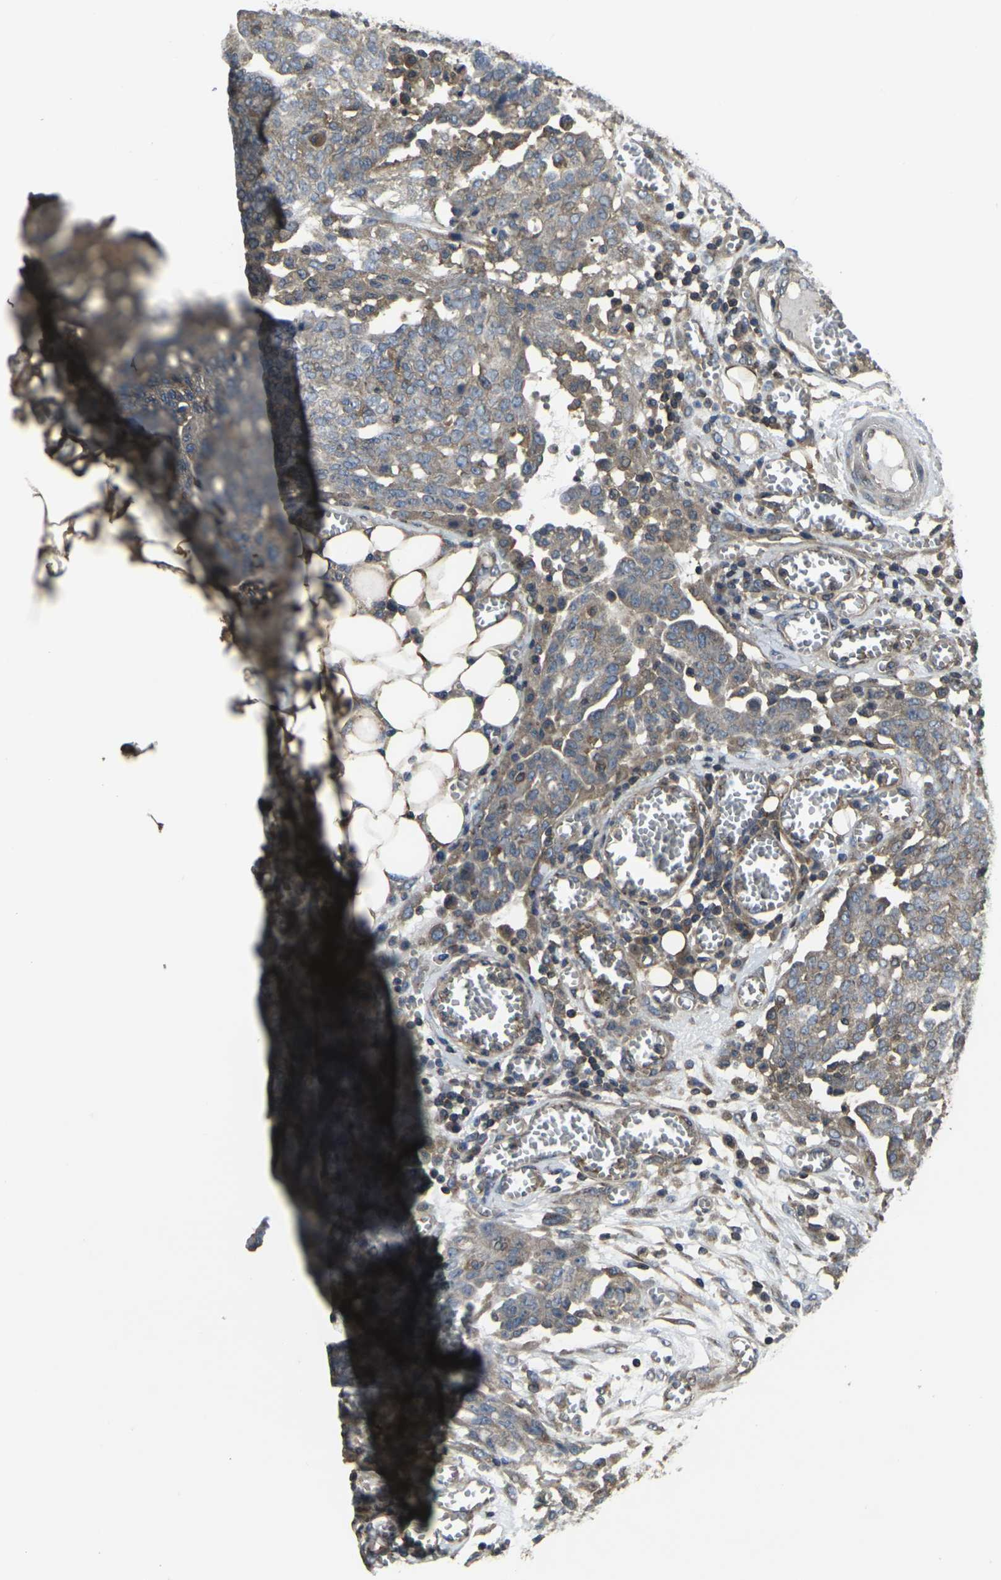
{"staining": {"intensity": "weak", "quantity": ">75%", "location": "cytoplasmic/membranous"}, "tissue": "ovarian cancer", "cell_type": "Tumor cells", "image_type": "cancer", "snomed": [{"axis": "morphology", "description": "Cystadenocarcinoma, serous, NOS"}, {"axis": "topography", "description": "Soft tissue"}, {"axis": "topography", "description": "Ovary"}], "caption": "Ovarian serous cystadenocarcinoma was stained to show a protein in brown. There is low levels of weak cytoplasmic/membranous staining in approximately >75% of tumor cells. Using DAB (3,3'-diaminobenzidine) (brown) and hematoxylin (blue) stains, captured at high magnification using brightfield microscopy.", "gene": "PRKACB", "patient": {"sex": "female", "age": 57}}